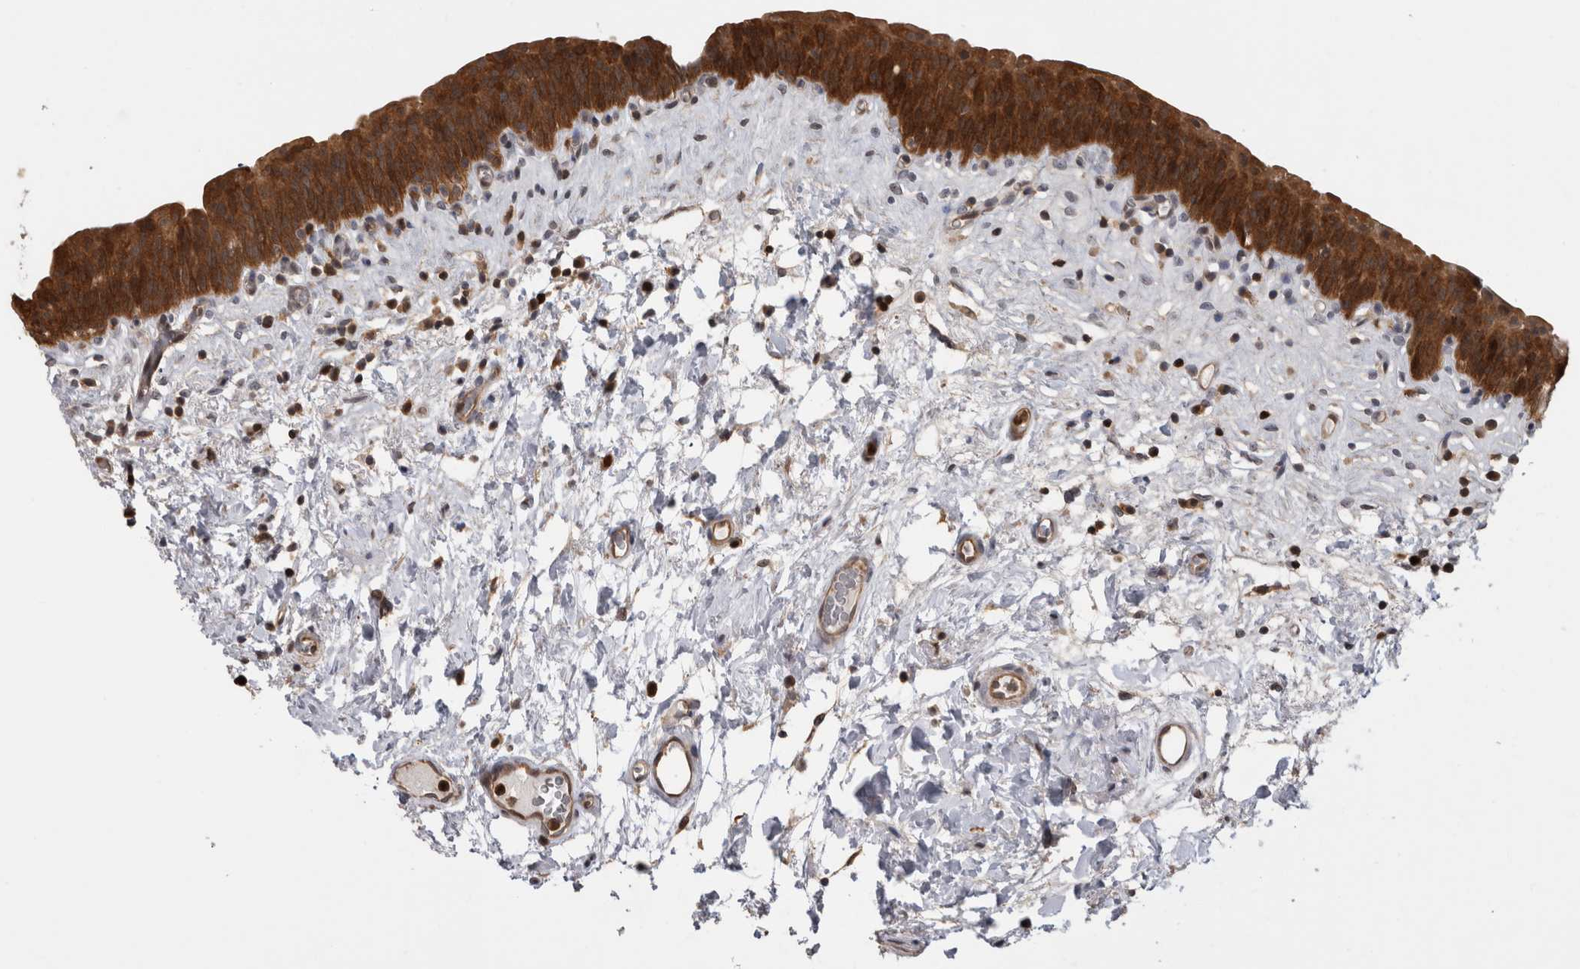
{"staining": {"intensity": "strong", "quantity": ">75%", "location": "cytoplasmic/membranous"}, "tissue": "urinary bladder", "cell_type": "Urothelial cells", "image_type": "normal", "snomed": [{"axis": "morphology", "description": "Normal tissue, NOS"}, {"axis": "topography", "description": "Urinary bladder"}], "caption": "Unremarkable urinary bladder was stained to show a protein in brown. There is high levels of strong cytoplasmic/membranous staining in approximately >75% of urothelial cells.", "gene": "USH1G", "patient": {"sex": "male", "age": 83}}